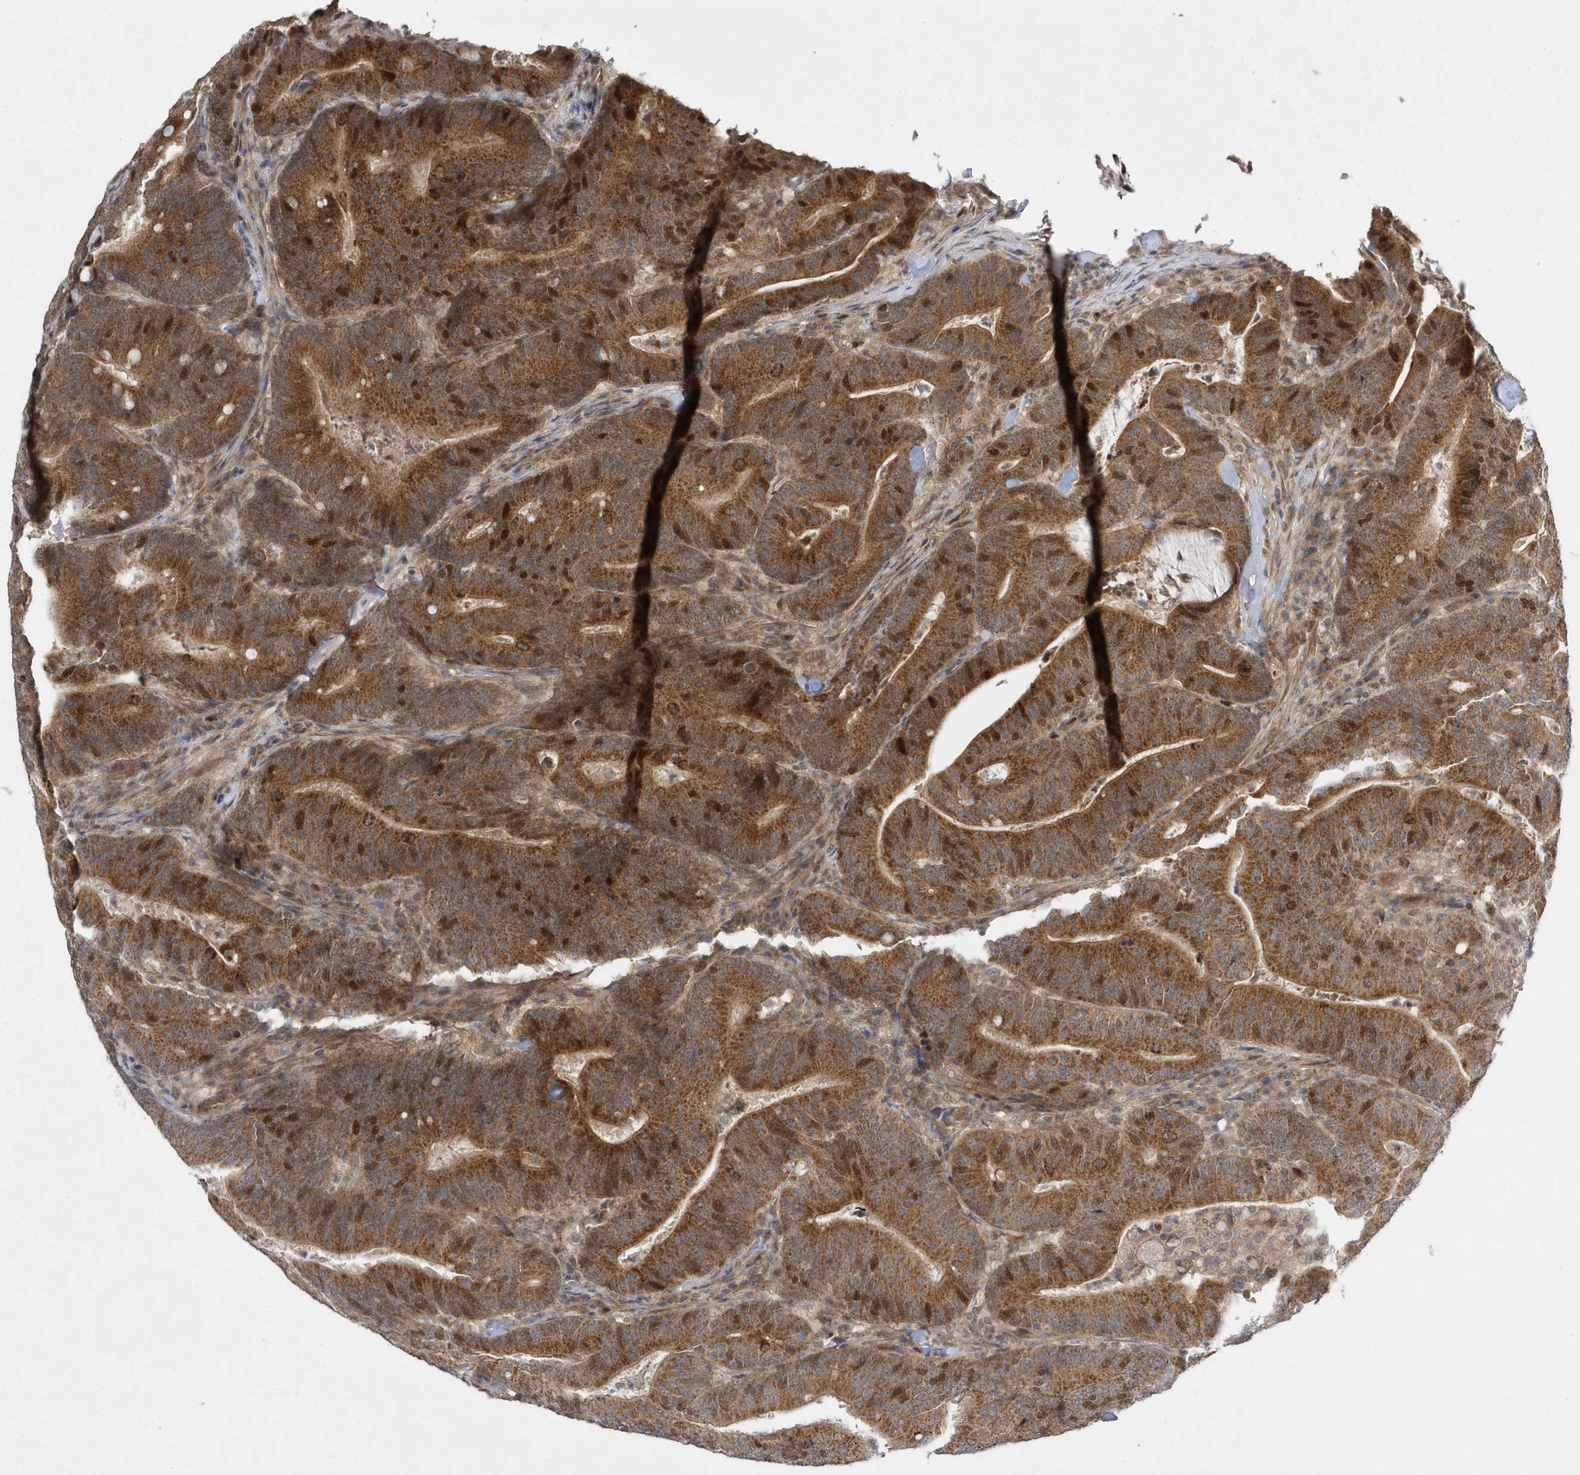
{"staining": {"intensity": "strong", "quantity": ">75%", "location": "cytoplasmic/membranous,nuclear"}, "tissue": "colorectal cancer", "cell_type": "Tumor cells", "image_type": "cancer", "snomed": [{"axis": "morphology", "description": "Adenocarcinoma, NOS"}, {"axis": "topography", "description": "Colon"}], "caption": "This is a photomicrograph of immunohistochemistry staining of colorectal adenocarcinoma, which shows strong positivity in the cytoplasmic/membranous and nuclear of tumor cells.", "gene": "MXI1", "patient": {"sex": "female", "age": 66}}